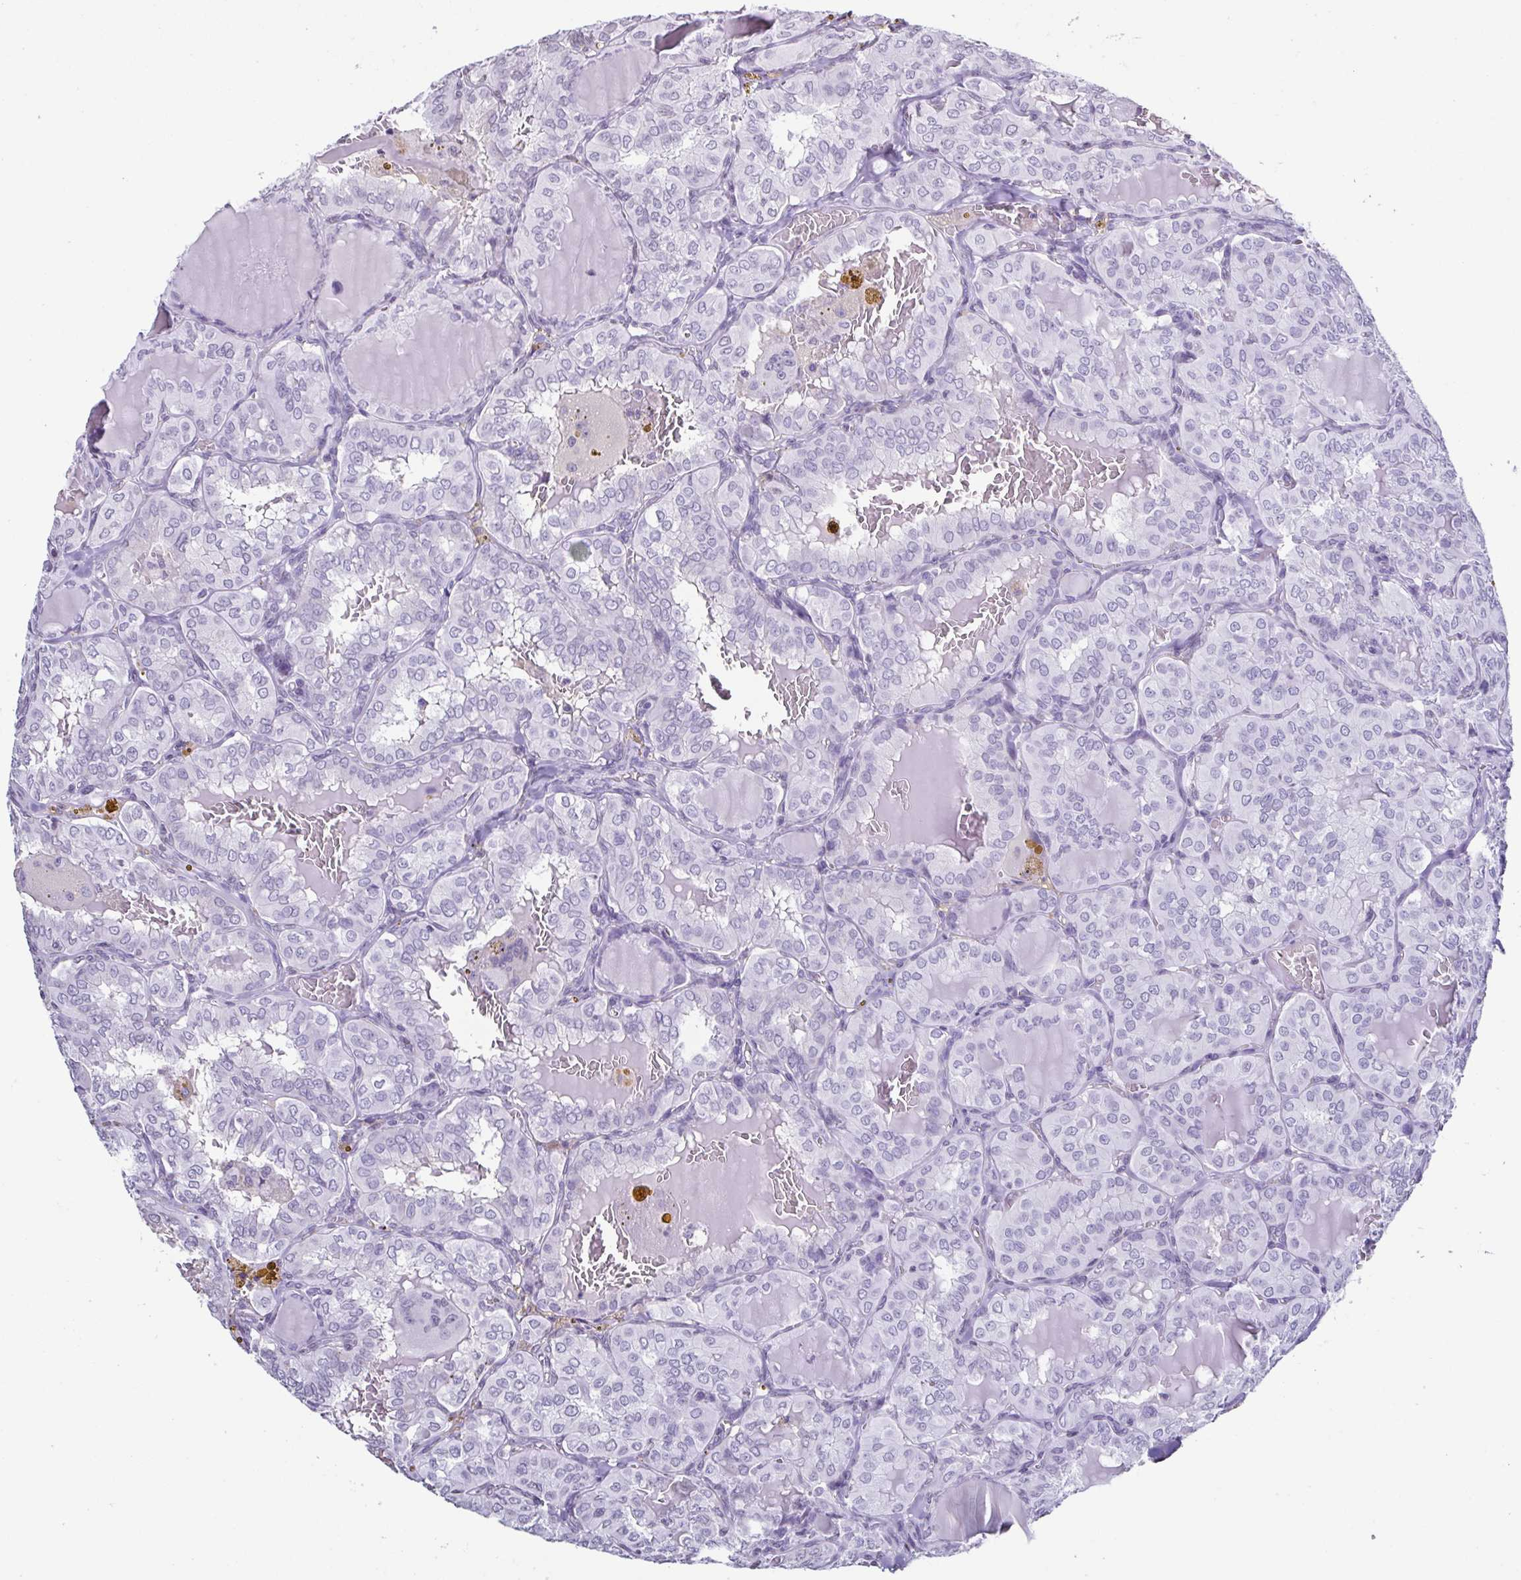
{"staining": {"intensity": "negative", "quantity": "none", "location": "none"}, "tissue": "thyroid cancer", "cell_type": "Tumor cells", "image_type": "cancer", "snomed": [{"axis": "morphology", "description": "Papillary adenocarcinoma, NOS"}, {"axis": "topography", "description": "Thyroid gland"}], "caption": "A high-resolution image shows immunohistochemistry staining of thyroid cancer, which shows no significant expression in tumor cells.", "gene": "VCY1B", "patient": {"sex": "male", "age": 20}}